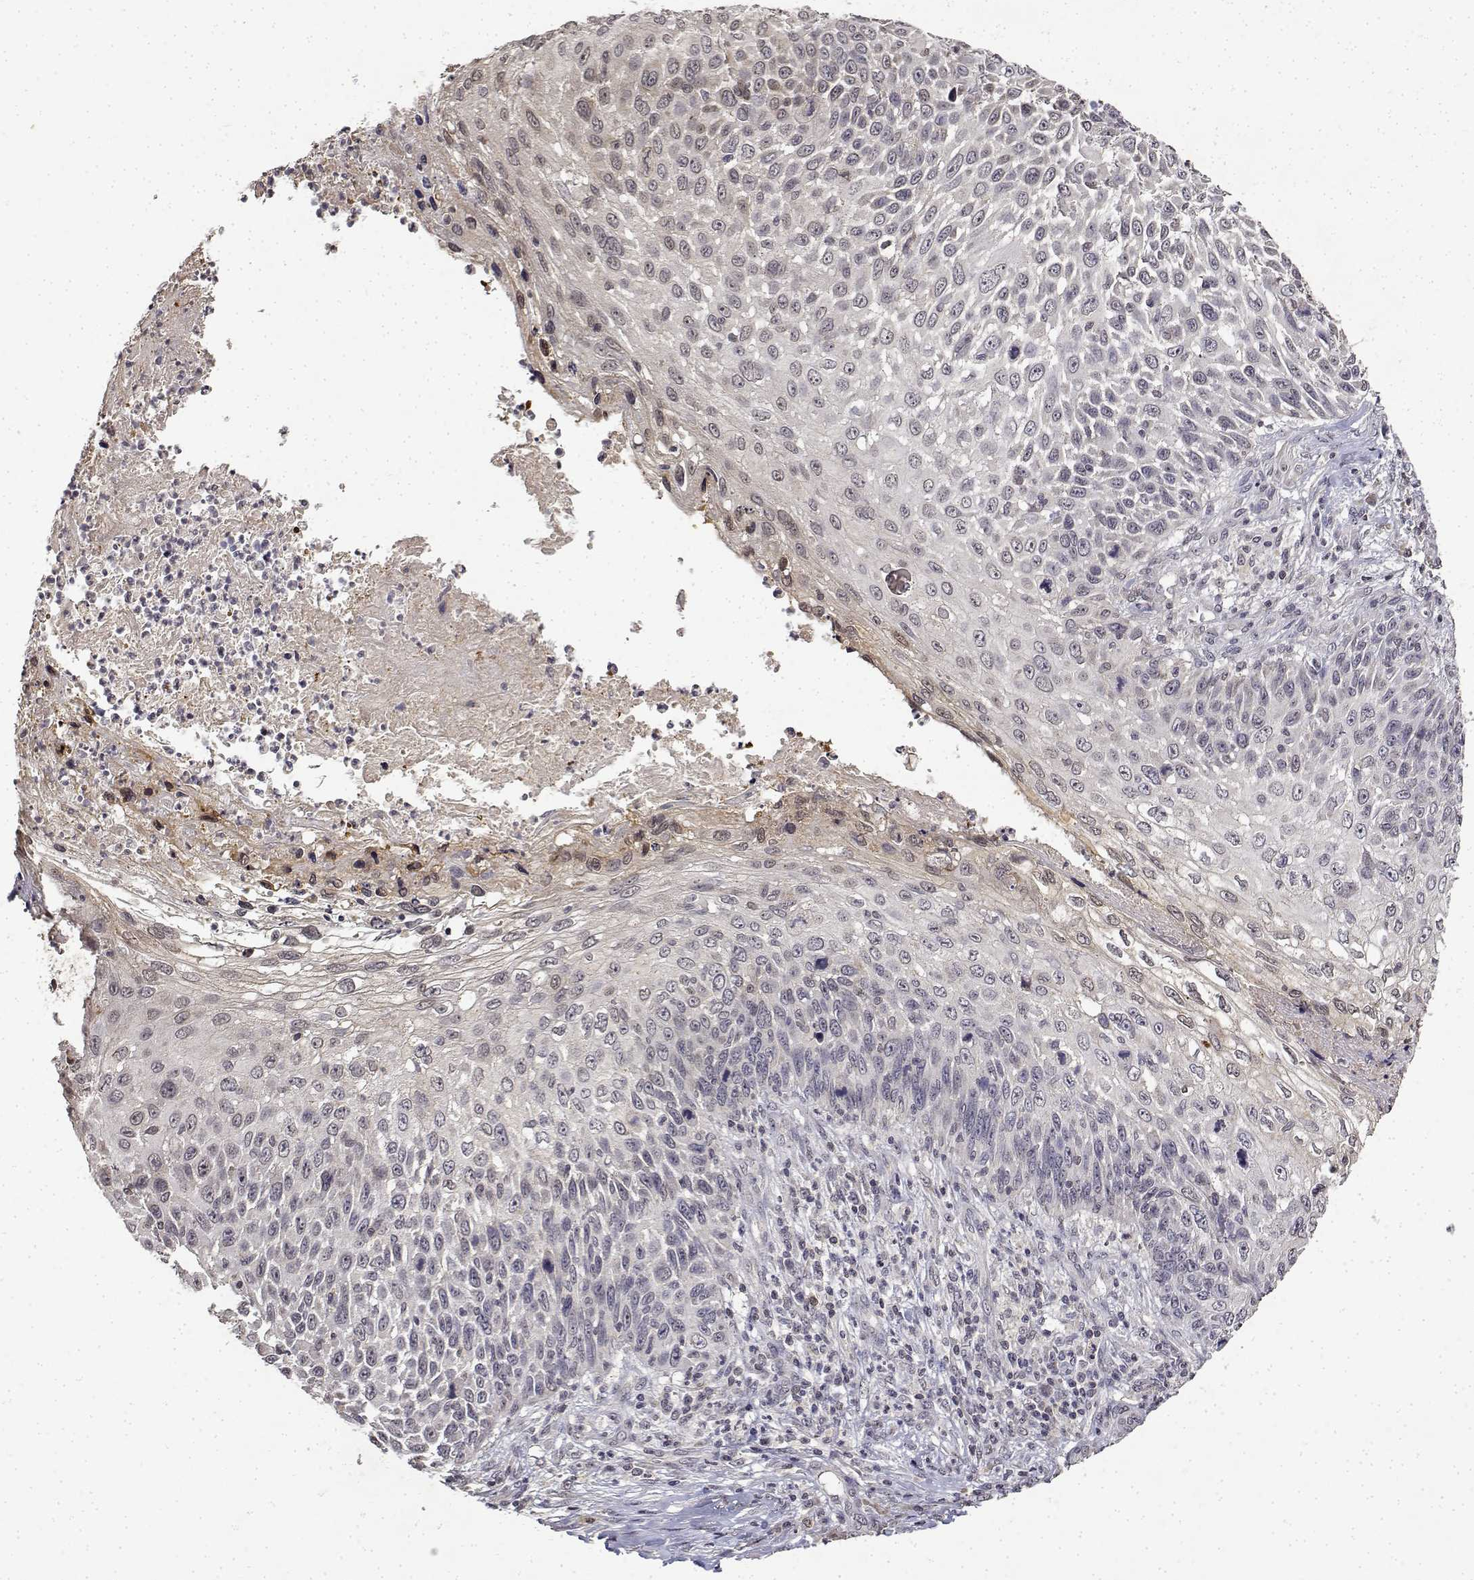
{"staining": {"intensity": "weak", "quantity": "<25%", "location": "cytoplasmic/membranous"}, "tissue": "skin cancer", "cell_type": "Tumor cells", "image_type": "cancer", "snomed": [{"axis": "morphology", "description": "Squamous cell carcinoma, NOS"}, {"axis": "topography", "description": "Skin"}], "caption": "There is no significant staining in tumor cells of skin squamous cell carcinoma. The staining was performed using DAB (3,3'-diaminobenzidine) to visualize the protein expression in brown, while the nuclei were stained in blue with hematoxylin (Magnification: 20x).", "gene": "BDNF", "patient": {"sex": "male", "age": 92}}